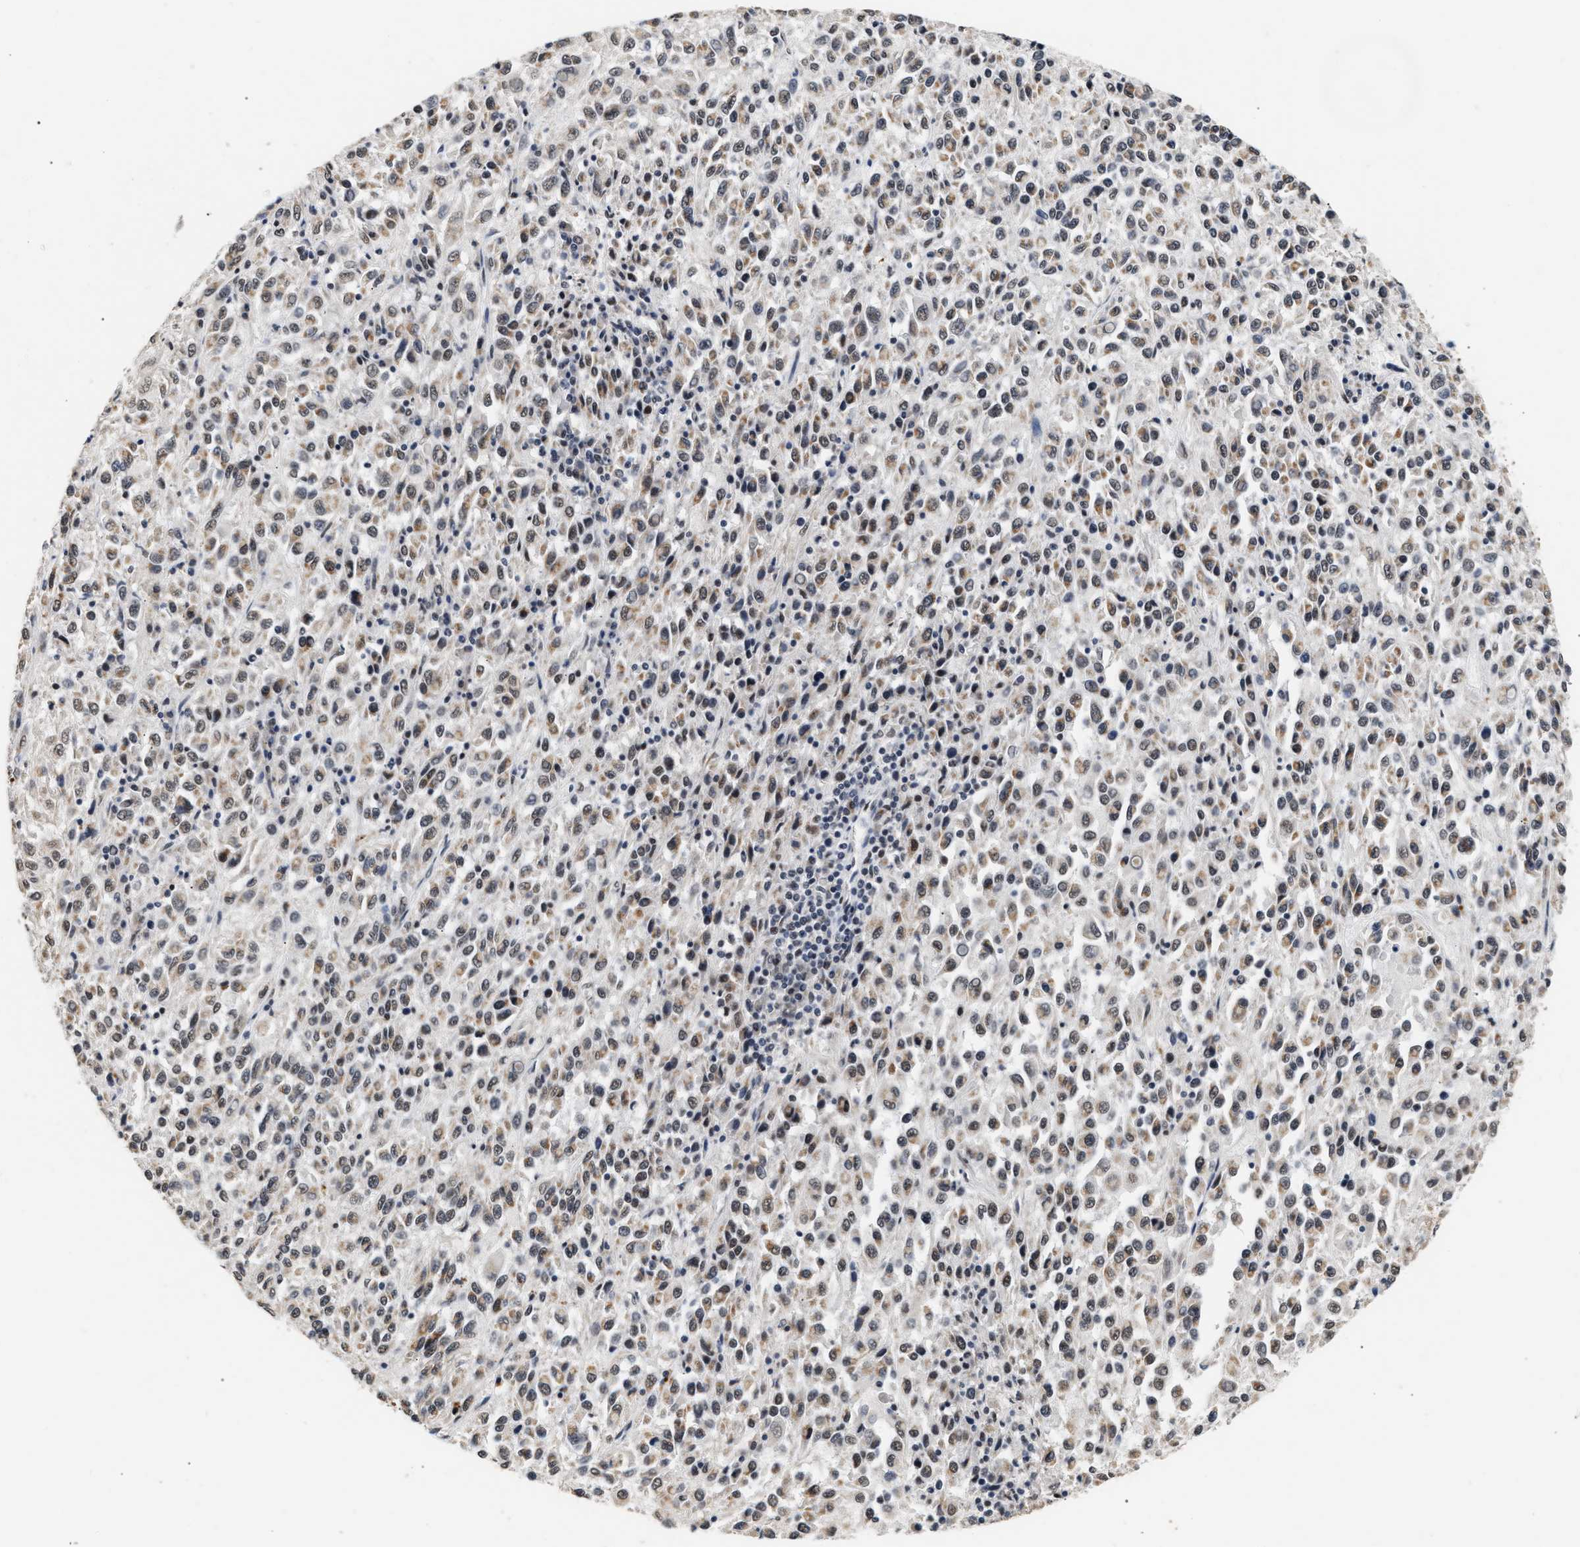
{"staining": {"intensity": "weak", "quantity": "25%-75%", "location": "cytoplasmic/membranous"}, "tissue": "melanoma", "cell_type": "Tumor cells", "image_type": "cancer", "snomed": [{"axis": "morphology", "description": "Malignant melanoma, Metastatic site"}, {"axis": "topography", "description": "Lung"}], "caption": "Melanoma was stained to show a protein in brown. There is low levels of weak cytoplasmic/membranous expression in approximately 25%-75% of tumor cells.", "gene": "THOC1", "patient": {"sex": "male", "age": 64}}